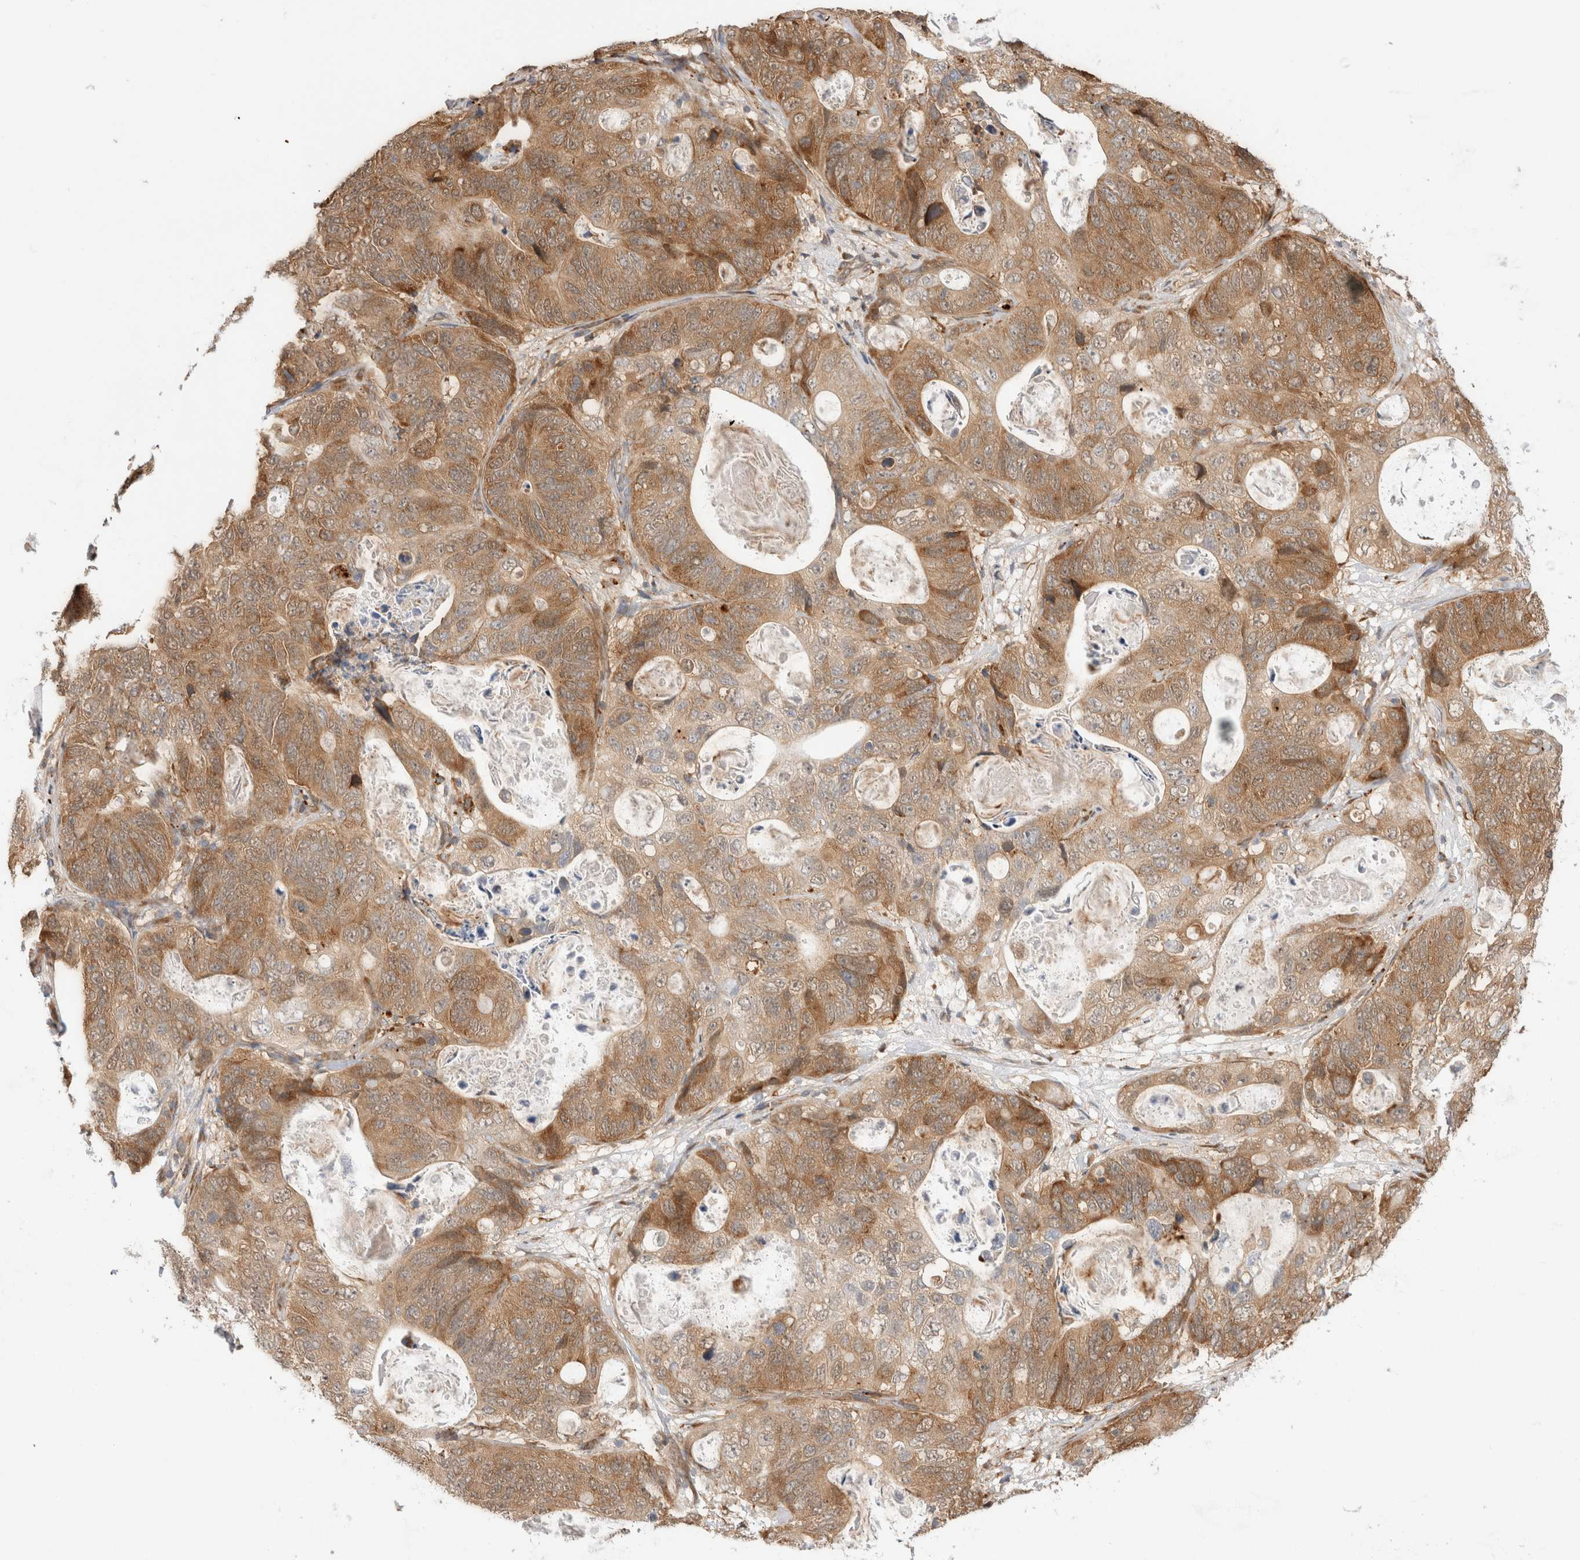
{"staining": {"intensity": "moderate", "quantity": ">75%", "location": "cytoplasmic/membranous"}, "tissue": "stomach cancer", "cell_type": "Tumor cells", "image_type": "cancer", "snomed": [{"axis": "morphology", "description": "Normal tissue, NOS"}, {"axis": "morphology", "description": "Adenocarcinoma, NOS"}, {"axis": "topography", "description": "Stomach"}], "caption": "A high-resolution histopathology image shows immunohistochemistry (IHC) staining of adenocarcinoma (stomach), which reveals moderate cytoplasmic/membranous staining in about >75% of tumor cells. The protein of interest is shown in brown color, while the nuclei are stained blue.", "gene": "ACTL9", "patient": {"sex": "female", "age": 89}}